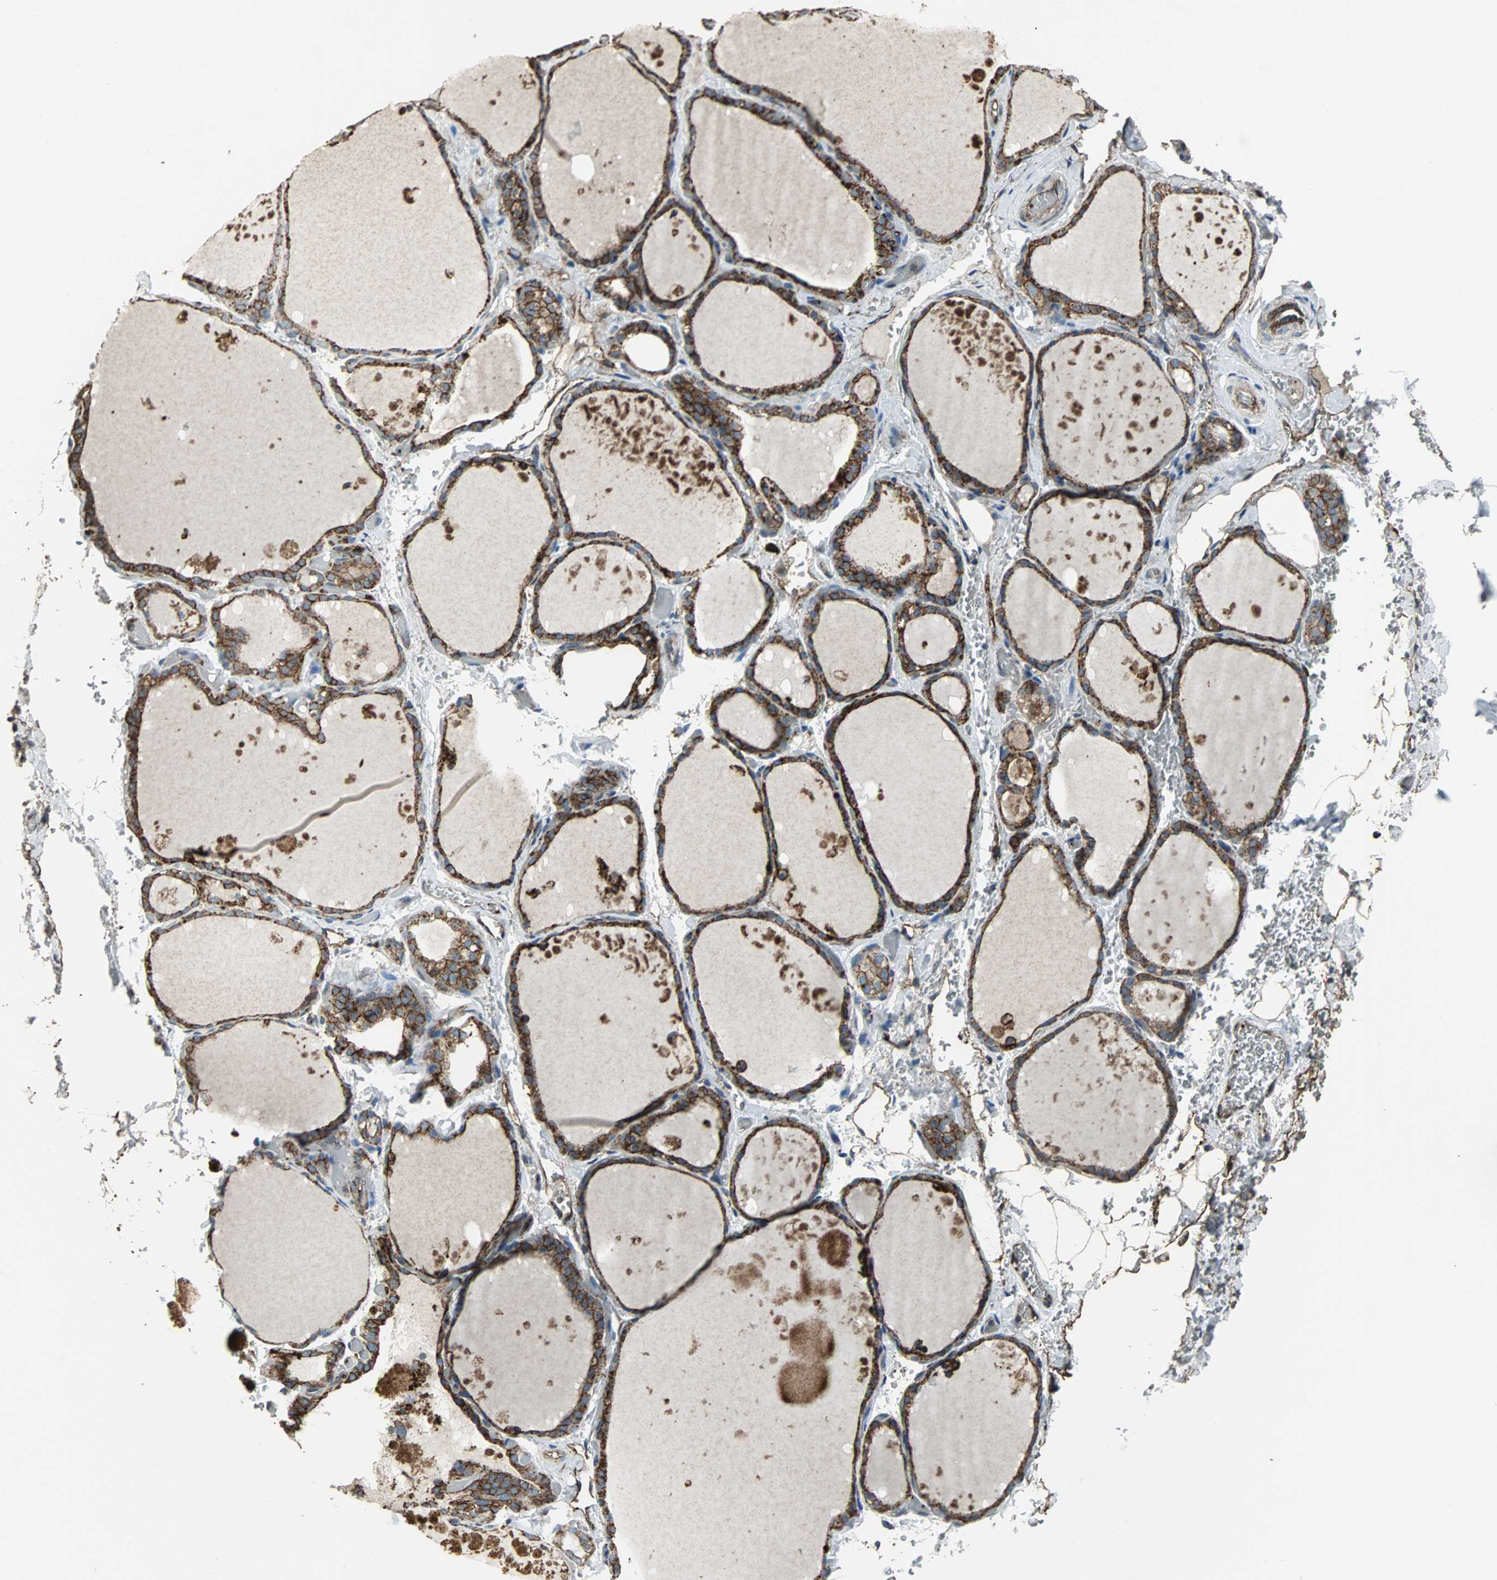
{"staining": {"intensity": "strong", "quantity": ">75%", "location": "cytoplasmic/membranous"}, "tissue": "thyroid gland", "cell_type": "Glandular cells", "image_type": "normal", "snomed": [{"axis": "morphology", "description": "Normal tissue, NOS"}, {"axis": "topography", "description": "Thyroid gland"}], "caption": "This photomicrograph shows immunohistochemistry staining of benign thyroid gland, with high strong cytoplasmic/membranous positivity in approximately >75% of glandular cells.", "gene": "F11R", "patient": {"sex": "male", "age": 61}}